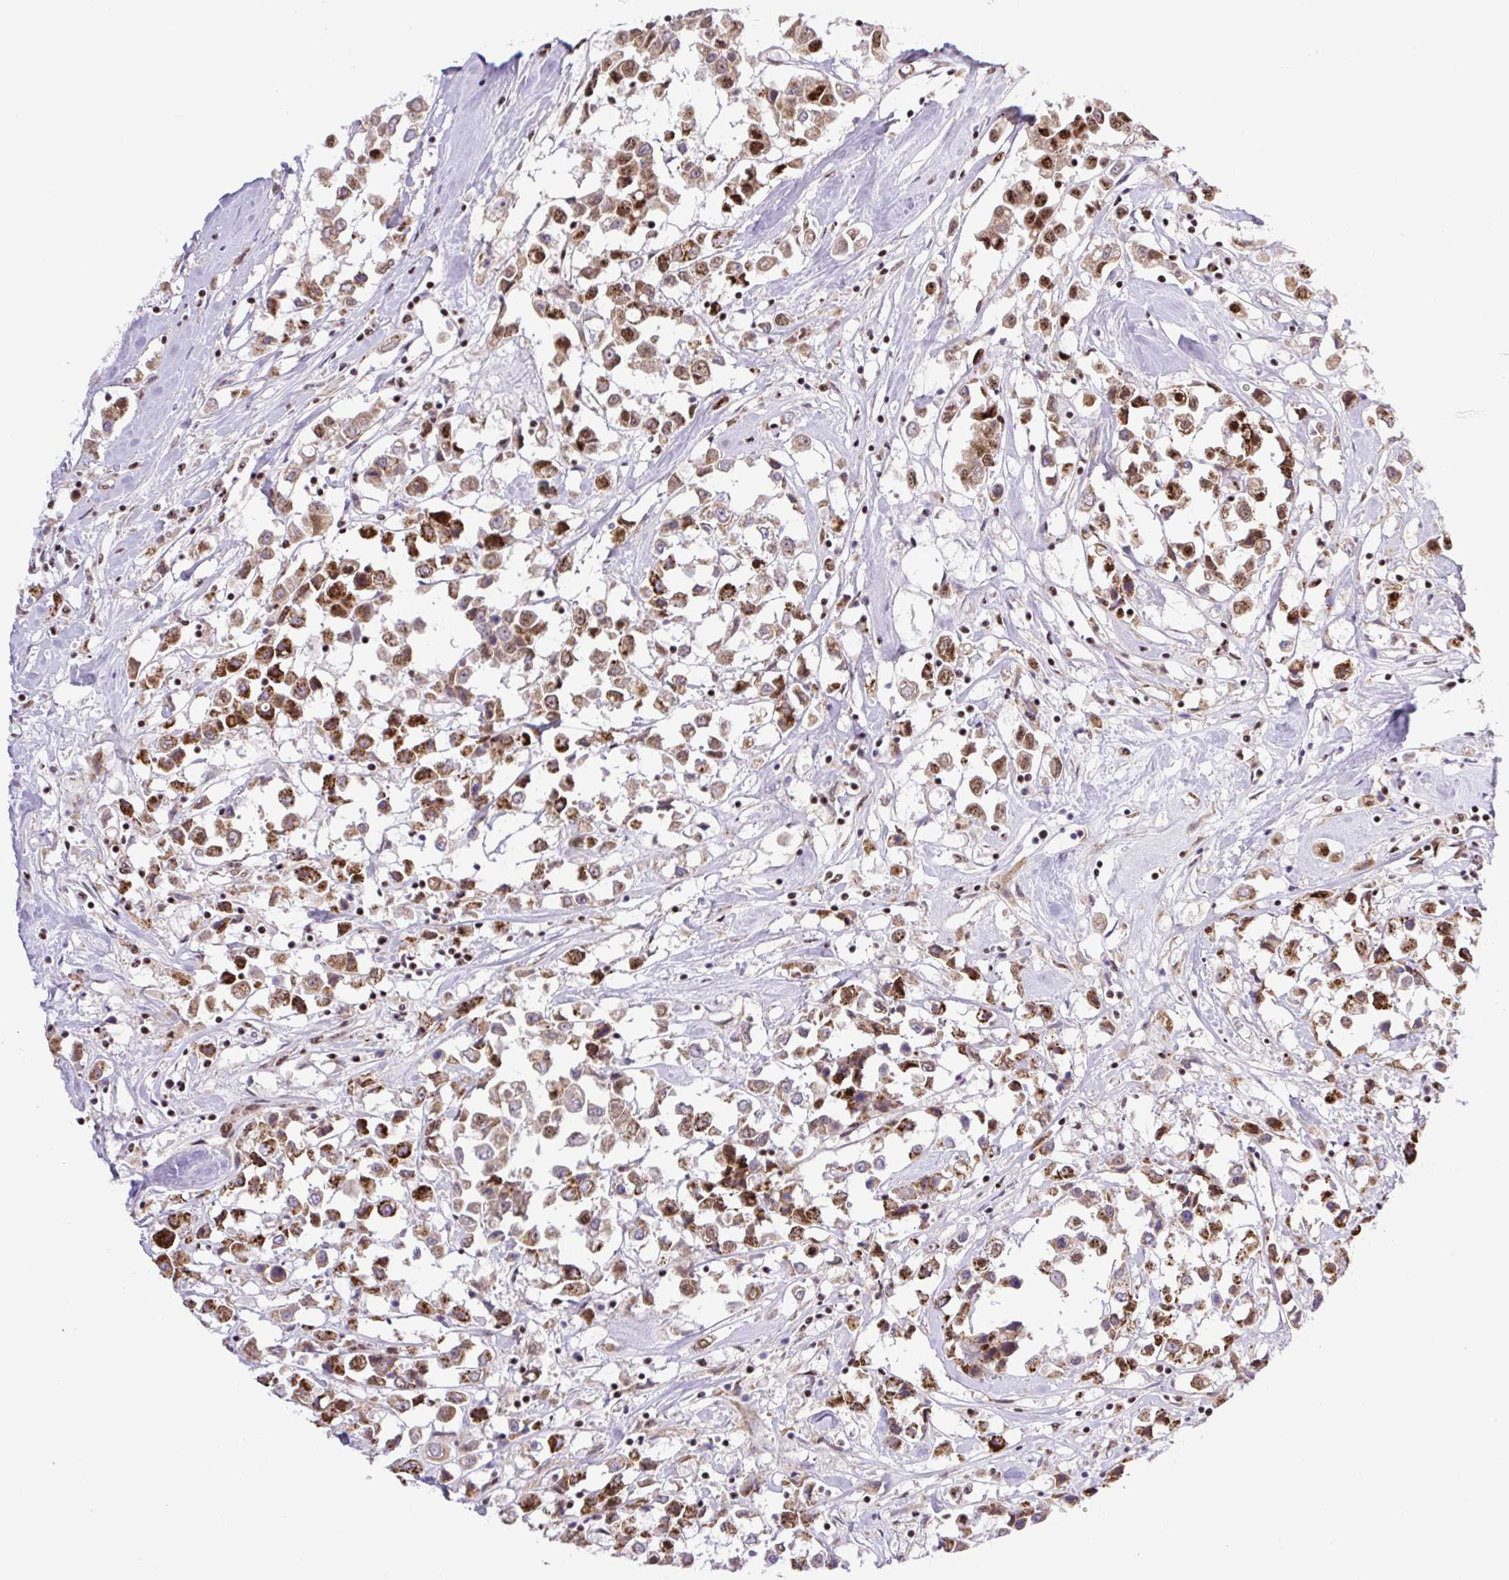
{"staining": {"intensity": "moderate", "quantity": ">75%", "location": "cytoplasmic/membranous,nuclear"}, "tissue": "breast cancer", "cell_type": "Tumor cells", "image_type": "cancer", "snomed": [{"axis": "morphology", "description": "Duct carcinoma"}, {"axis": "topography", "description": "Breast"}], "caption": "Immunohistochemistry (DAB (3,3'-diaminobenzidine)) staining of breast cancer displays moderate cytoplasmic/membranous and nuclear protein positivity in approximately >75% of tumor cells. (DAB IHC, brown staining for protein, blue staining for nuclei).", "gene": "ERG", "patient": {"sex": "female", "age": 61}}